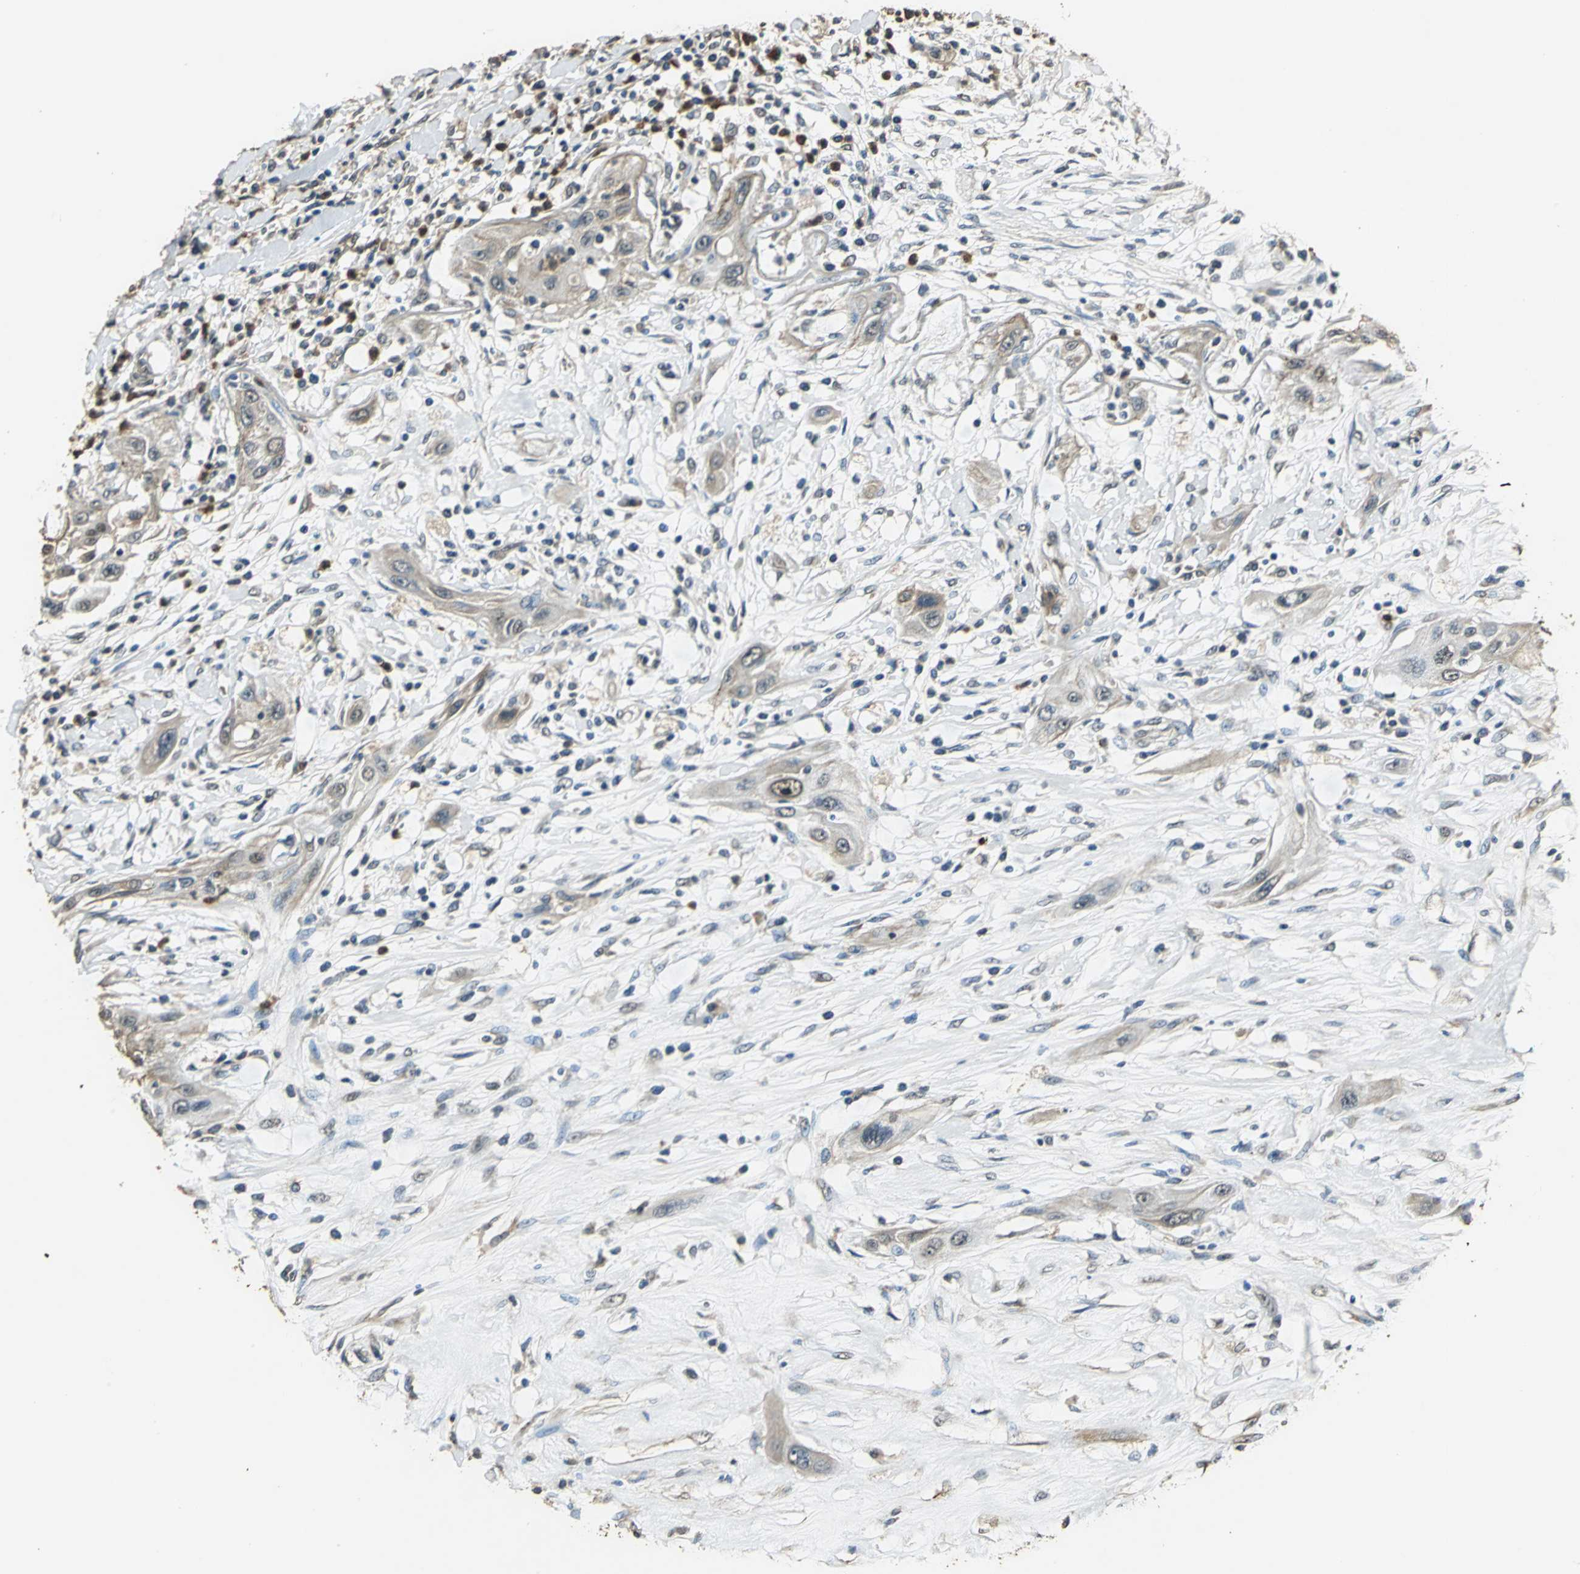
{"staining": {"intensity": "weak", "quantity": ">75%", "location": "cytoplasmic/membranous"}, "tissue": "lung cancer", "cell_type": "Tumor cells", "image_type": "cancer", "snomed": [{"axis": "morphology", "description": "Squamous cell carcinoma, NOS"}, {"axis": "topography", "description": "Lung"}], "caption": "Human lung cancer stained with a protein marker demonstrates weak staining in tumor cells.", "gene": "TMPRSS4", "patient": {"sex": "female", "age": 47}}